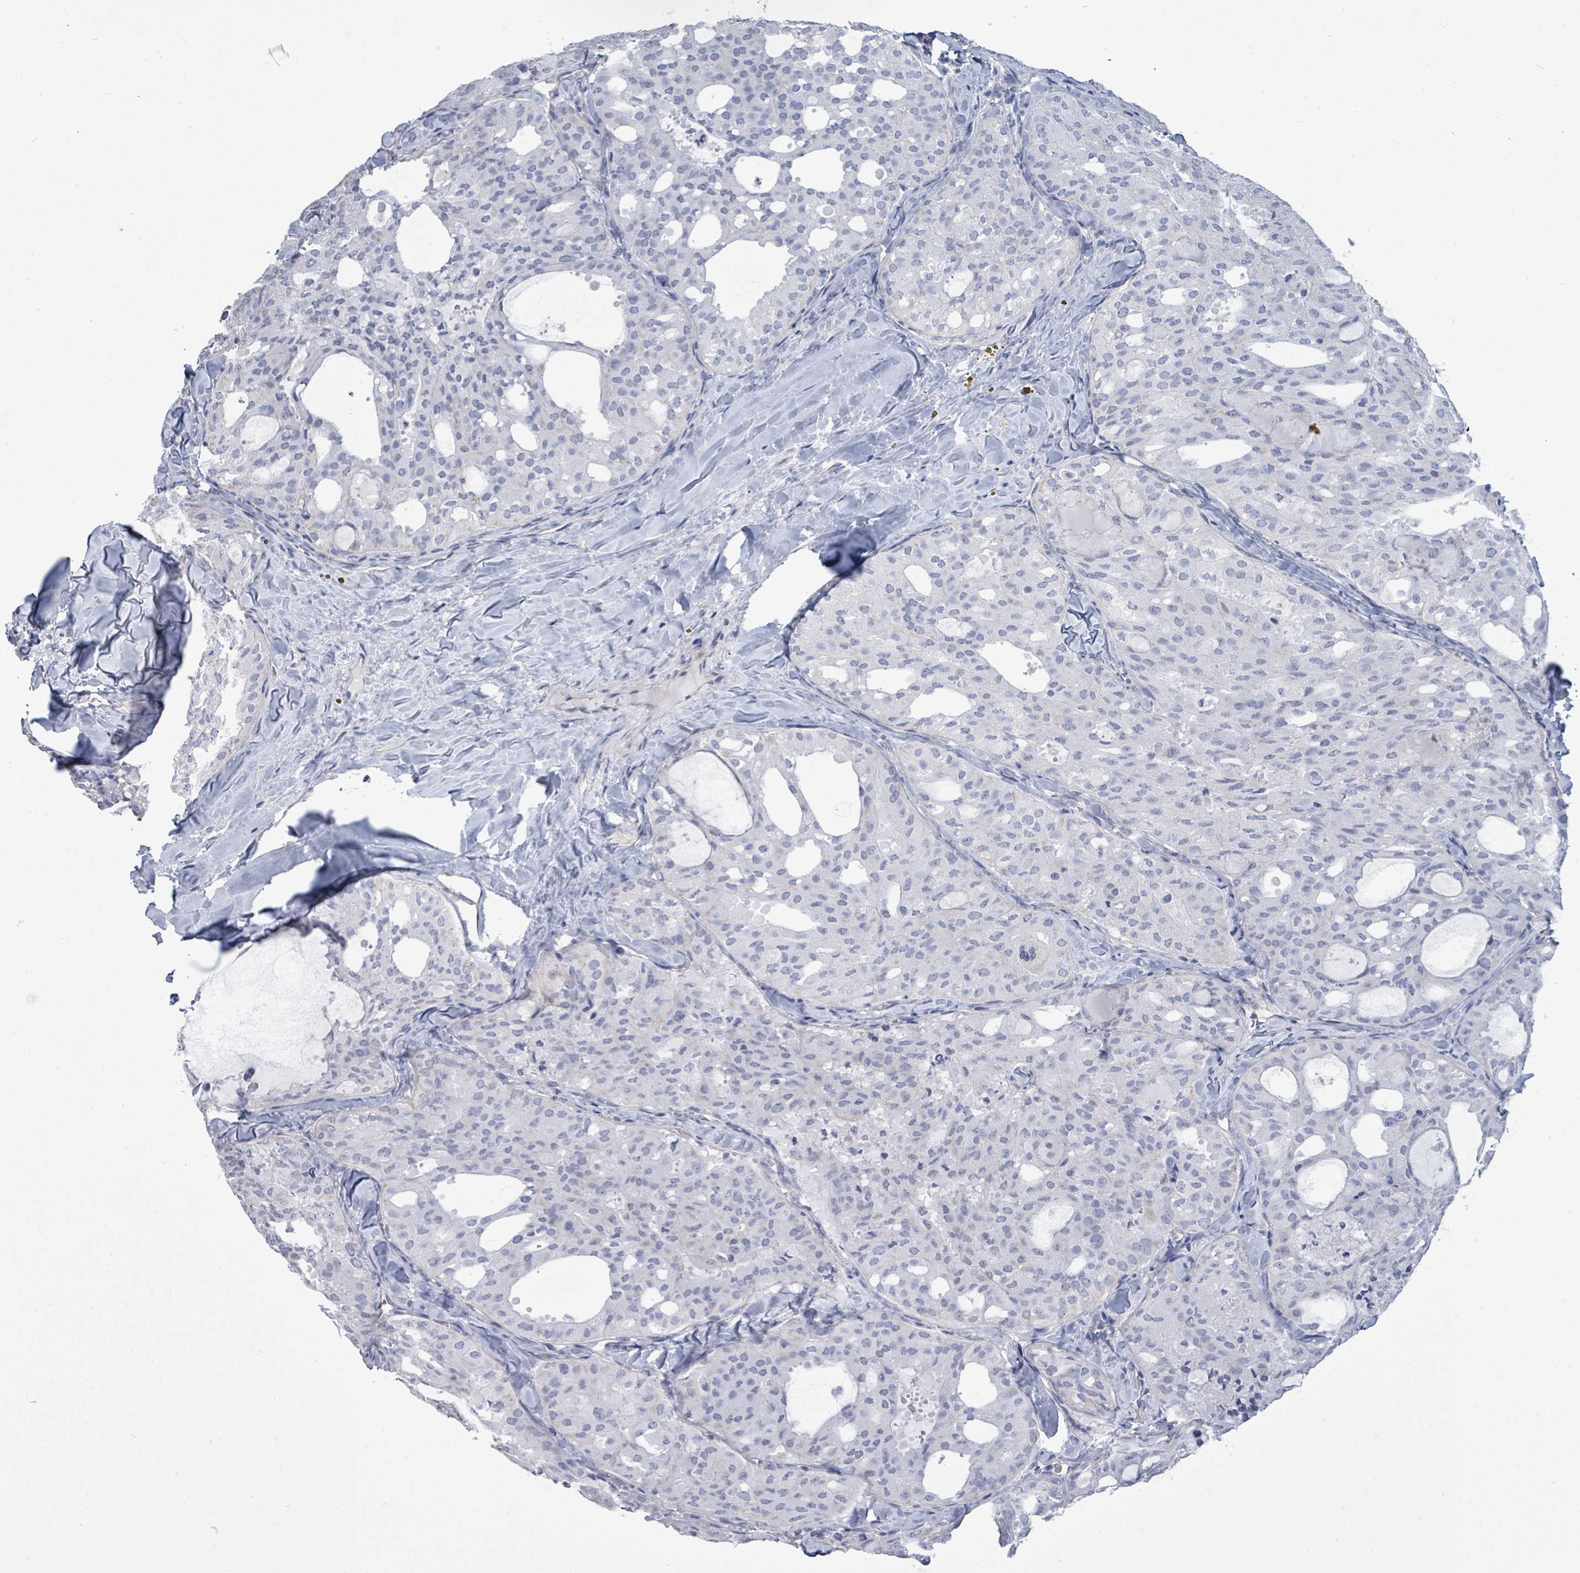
{"staining": {"intensity": "negative", "quantity": "none", "location": "none"}, "tissue": "thyroid cancer", "cell_type": "Tumor cells", "image_type": "cancer", "snomed": [{"axis": "morphology", "description": "Follicular adenoma carcinoma, NOS"}, {"axis": "topography", "description": "Thyroid gland"}], "caption": "The photomicrograph shows no significant positivity in tumor cells of follicular adenoma carcinoma (thyroid).", "gene": "CT45A5", "patient": {"sex": "male", "age": 75}}